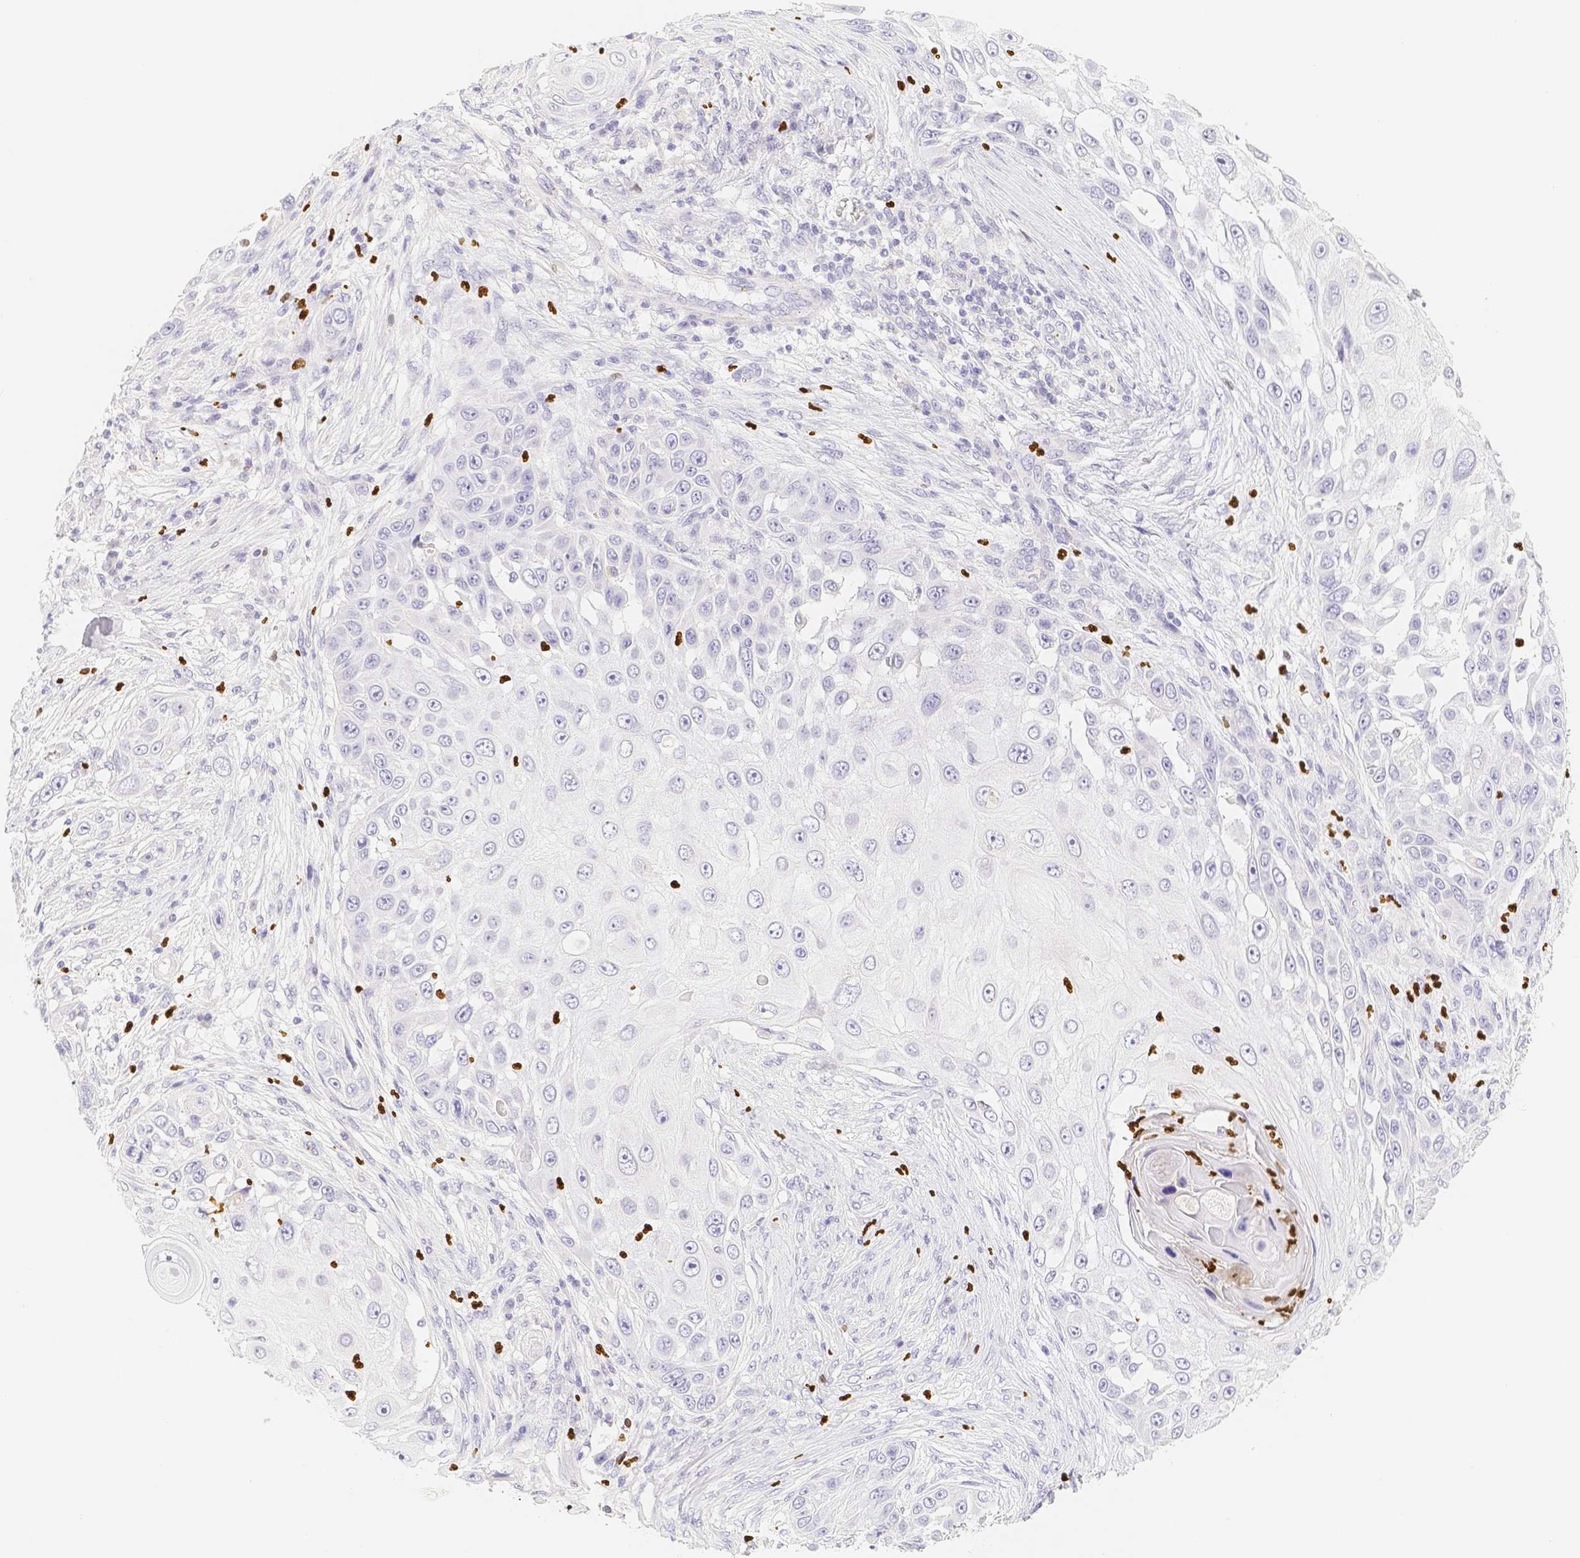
{"staining": {"intensity": "negative", "quantity": "none", "location": "none"}, "tissue": "skin cancer", "cell_type": "Tumor cells", "image_type": "cancer", "snomed": [{"axis": "morphology", "description": "Squamous cell carcinoma, NOS"}, {"axis": "topography", "description": "Skin"}], "caption": "A micrograph of human squamous cell carcinoma (skin) is negative for staining in tumor cells.", "gene": "PADI4", "patient": {"sex": "female", "age": 44}}